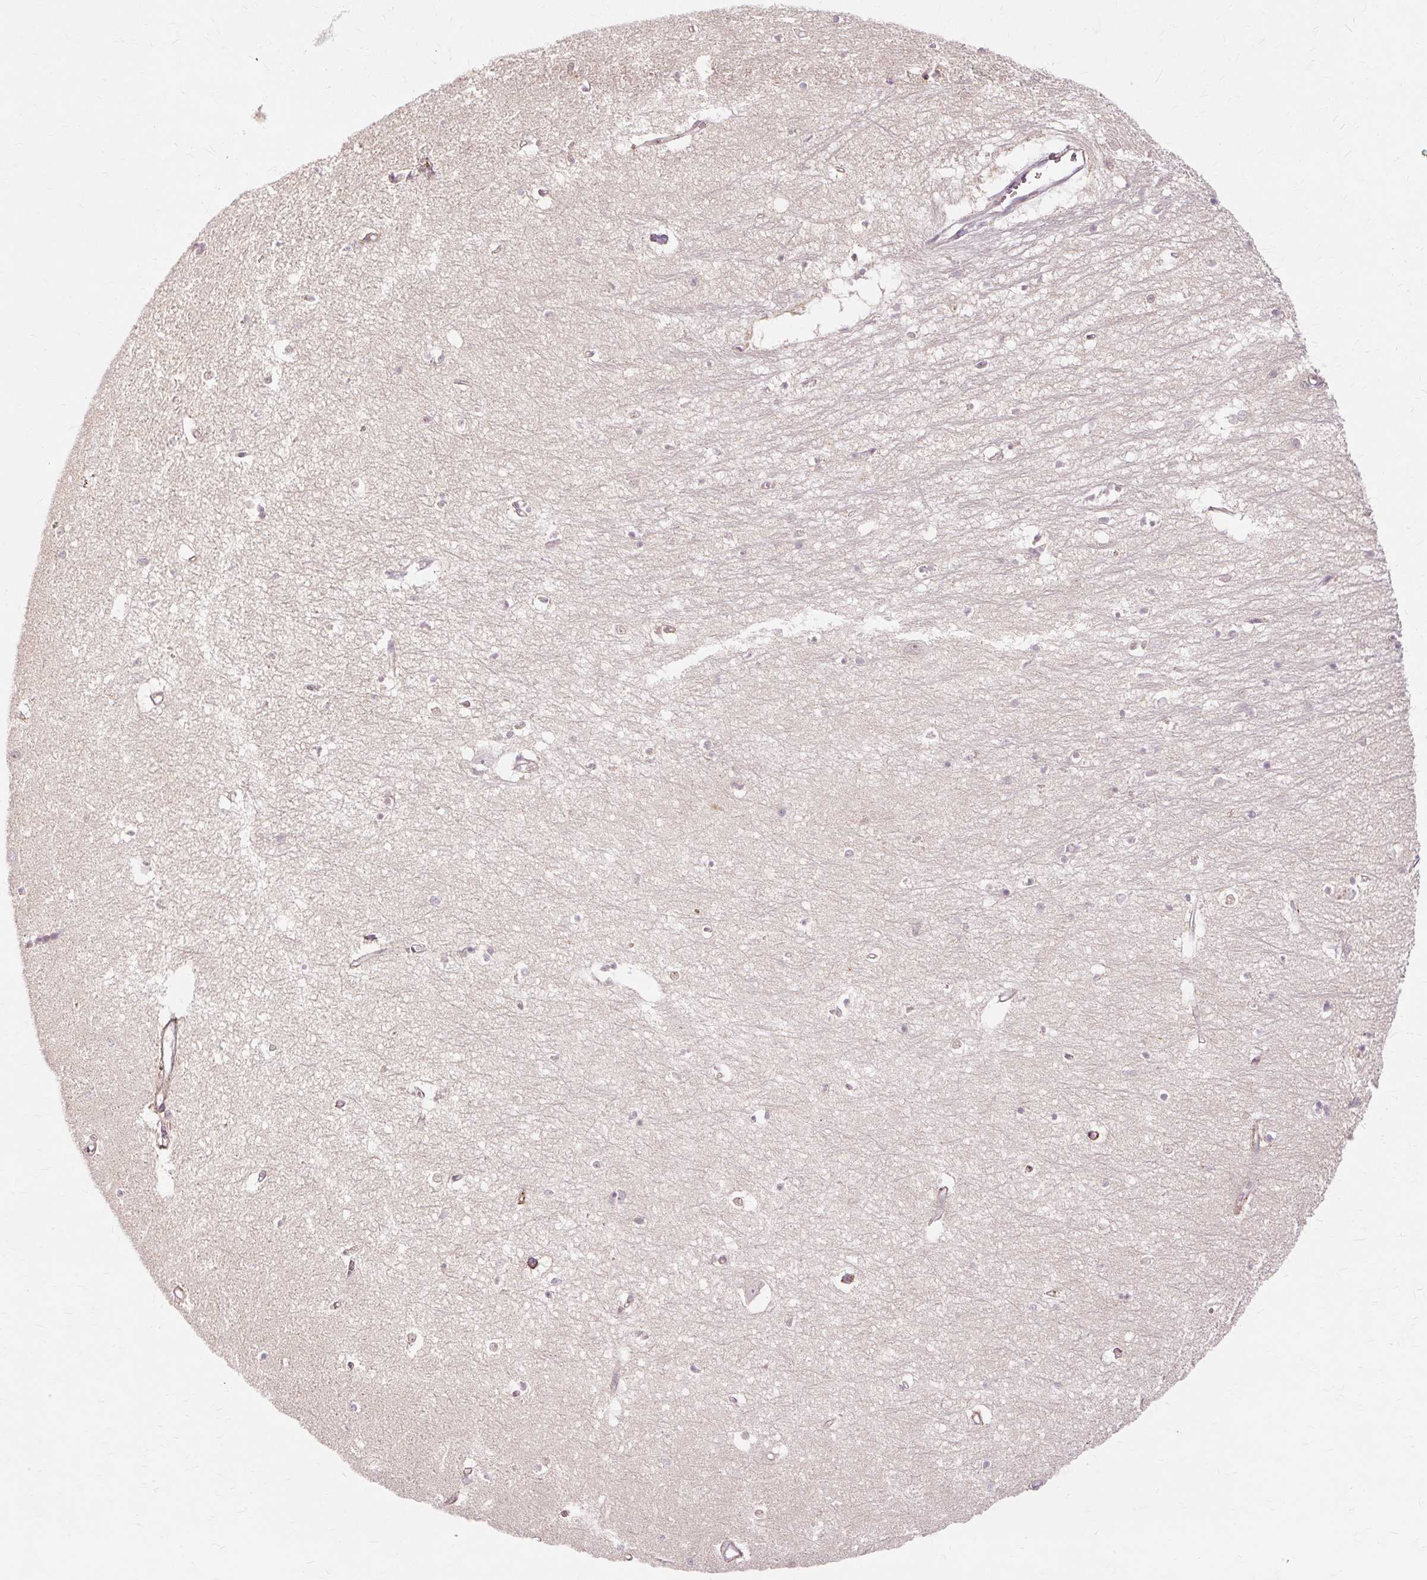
{"staining": {"intensity": "negative", "quantity": "none", "location": "none"}, "tissue": "hippocampus", "cell_type": "Glial cells", "image_type": "normal", "snomed": [{"axis": "morphology", "description": "Normal tissue, NOS"}, {"axis": "topography", "description": "Hippocampus"}], "caption": "Glial cells are negative for protein expression in normal human hippocampus. Nuclei are stained in blue.", "gene": "MMACHC", "patient": {"sex": "female", "age": 64}}